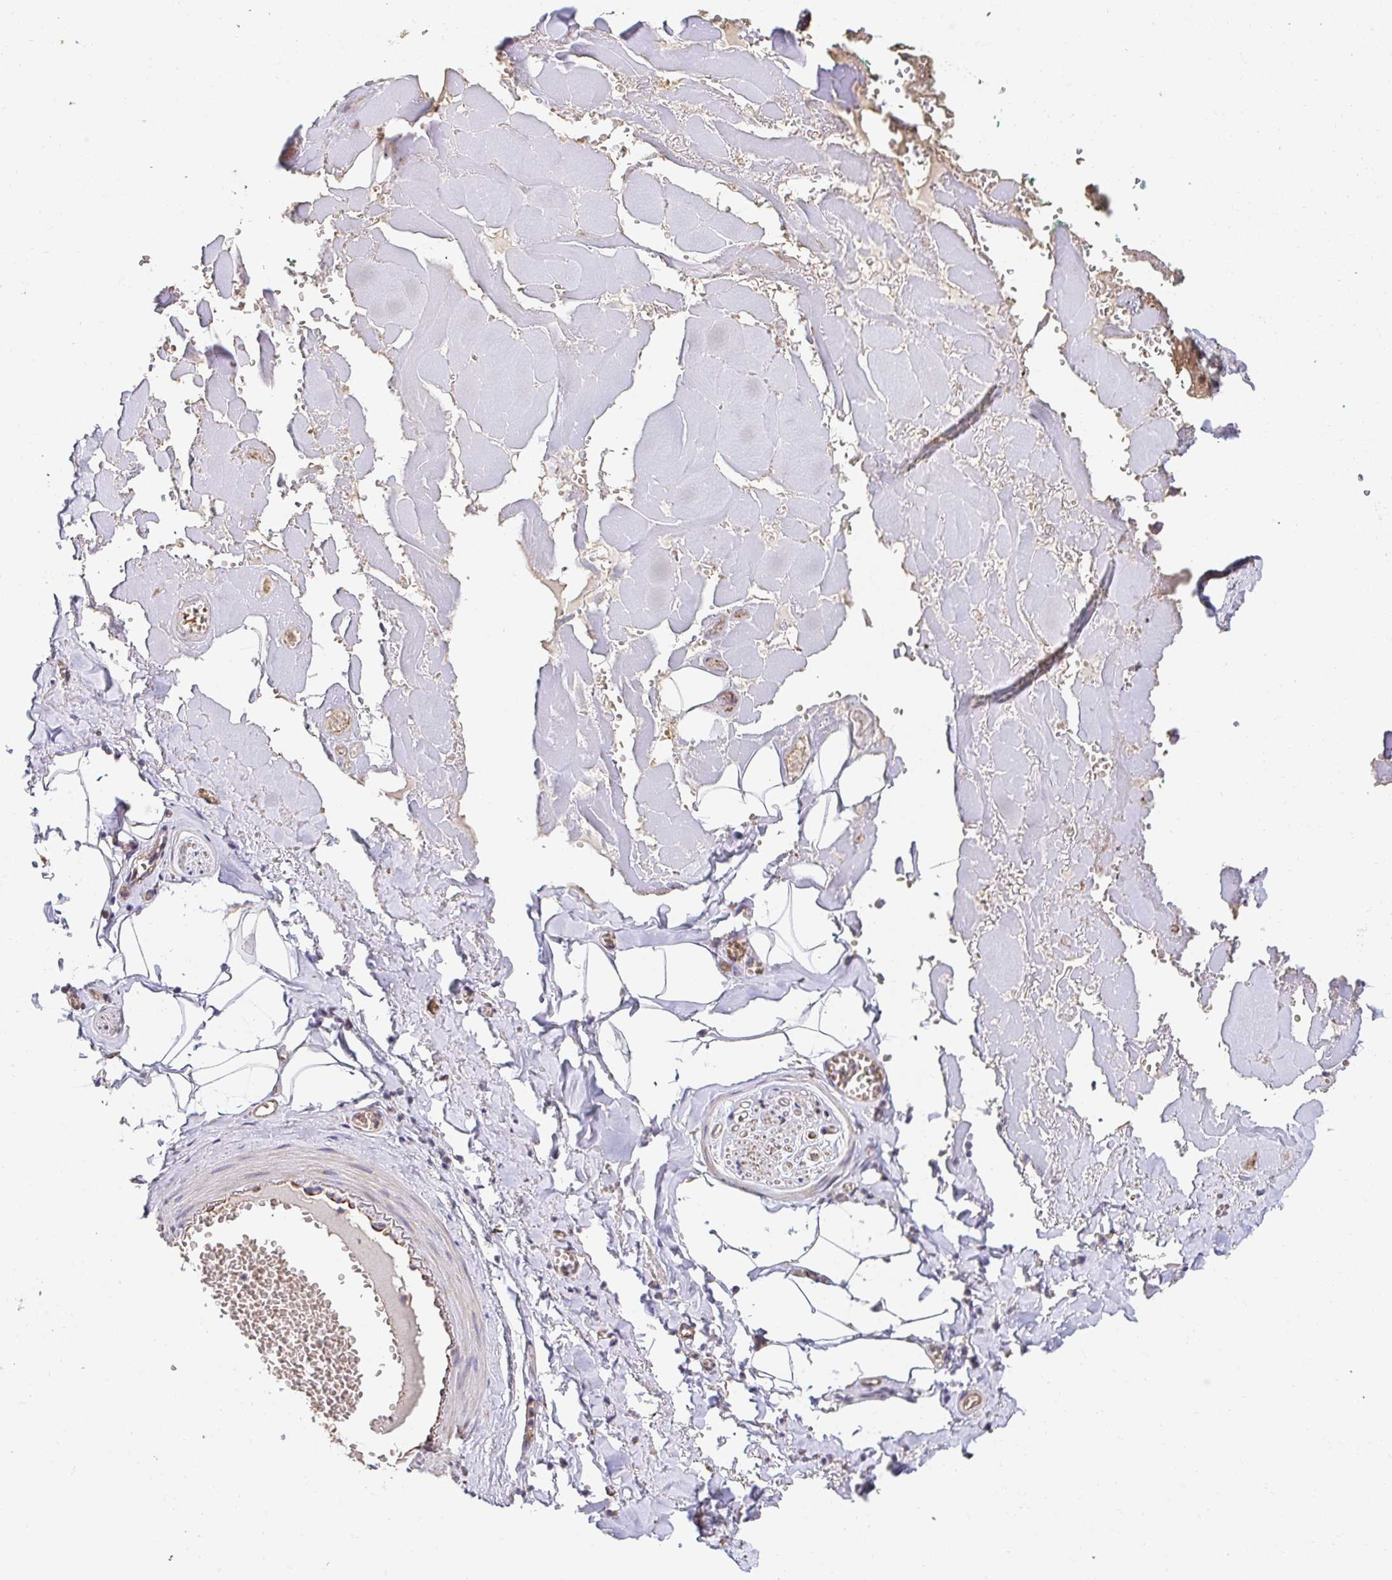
{"staining": {"intensity": "weak", "quantity": "<25%", "location": "cytoplasmic/membranous"}, "tissue": "adipose tissue", "cell_type": "Adipocytes", "image_type": "normal", "snomed": [{"axis": "morphology", "description": "Normal tissue, NOS"}, {"axis": "topography", "description": "Vulva"}, {"axis": "topography", "description": "Peripheral nerve tissue"}], "caption": "The micrograph demonstrates no significant positivity in adipocytes of adipose tissue.", "gene": "APBB1", "patient": {"sex": "female", "age": 66}}